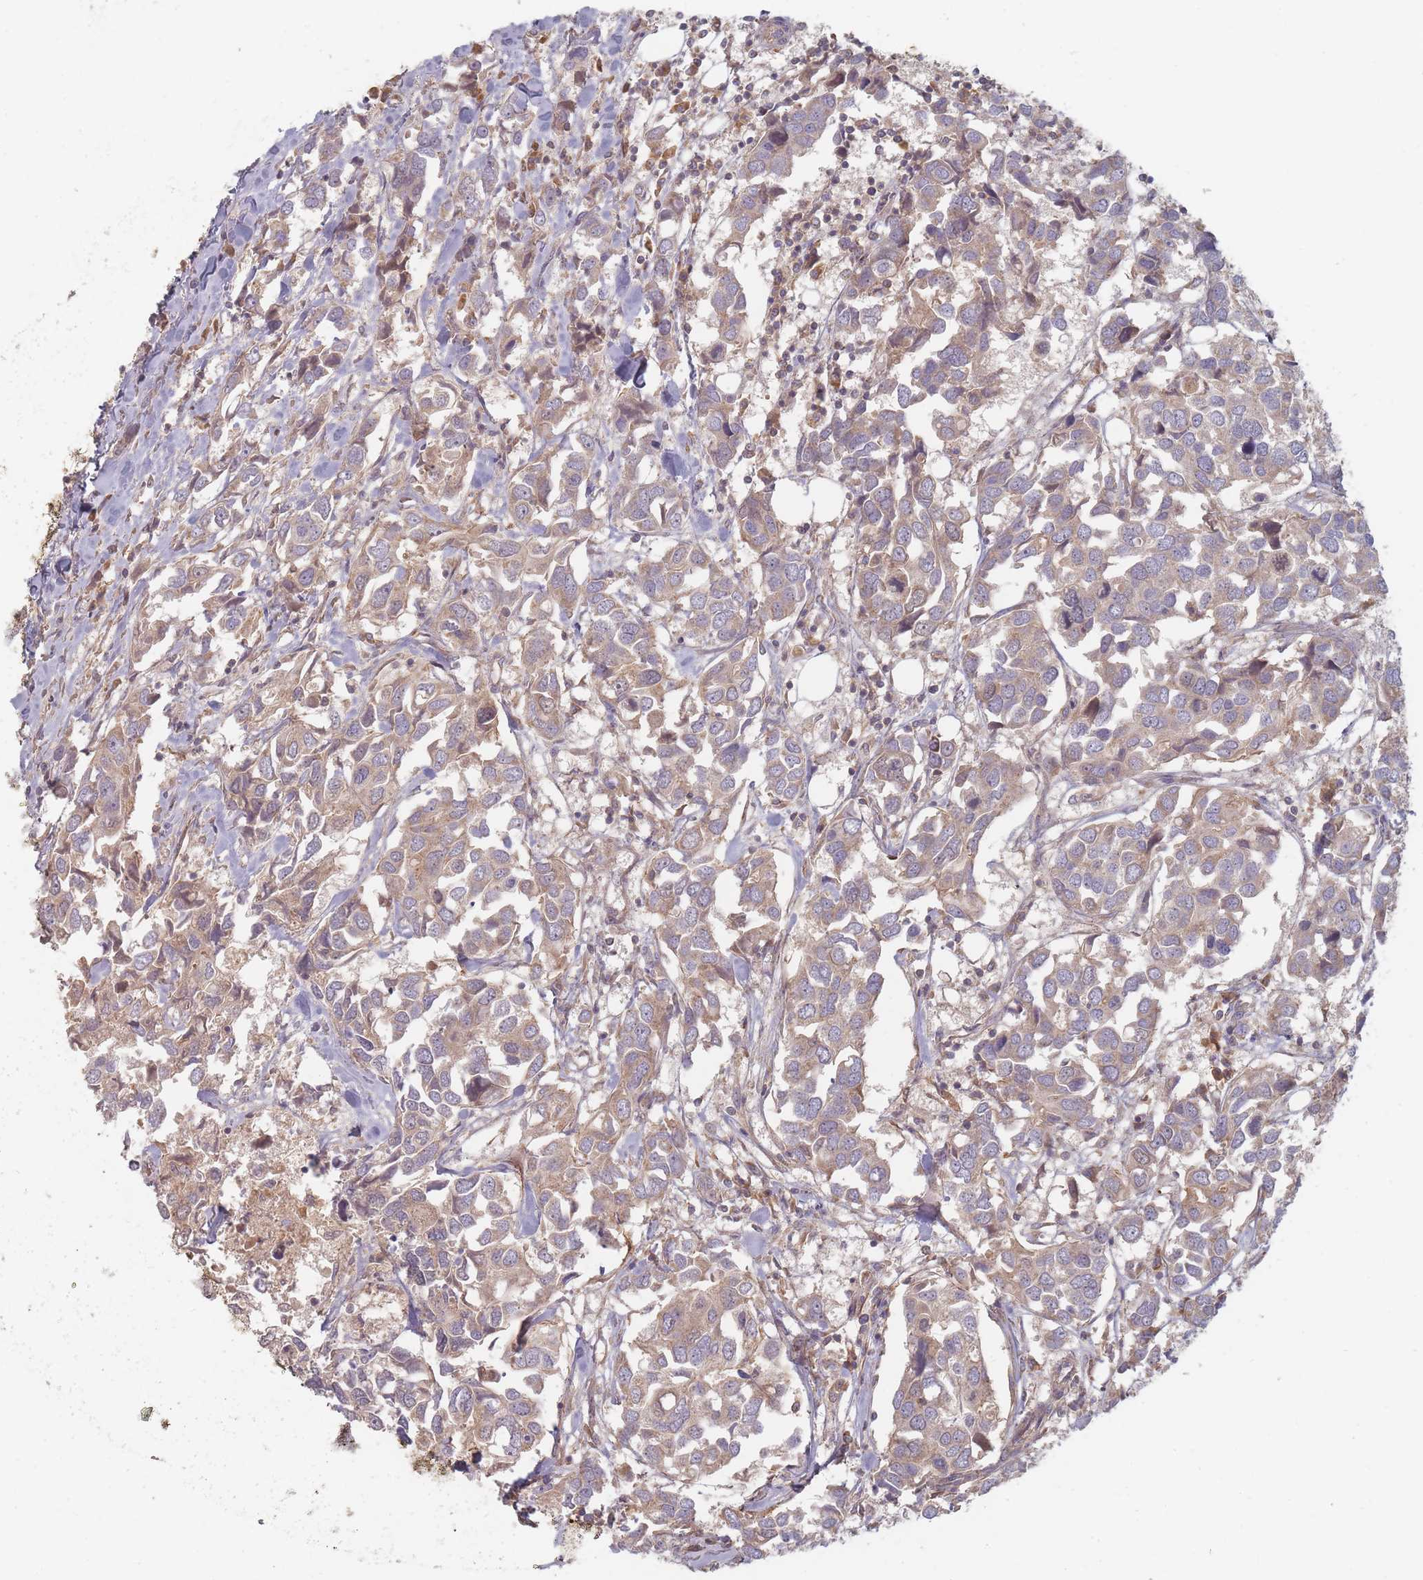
{"staining": {"intensity": "weak", "quantity": "25%-75%", "location": "cytoplasmic/membranous"}, "tissue": "breast cancer", "cell_type": "Tumor cells", "image_type": "cancer", "snomed": [{"axis": "morphology", "description": "Duct carcinoma"}, {"axis": "topography", "description": "Breast"}], "caption": "There is low levels of weak cytoplasmic/membranous expression in tumor cells of breast cancer, as demonstrated by immunohistochemical staining (brown color).", "gene": "SLC35F3", "patient": {"sex": "female", "age": 83}}